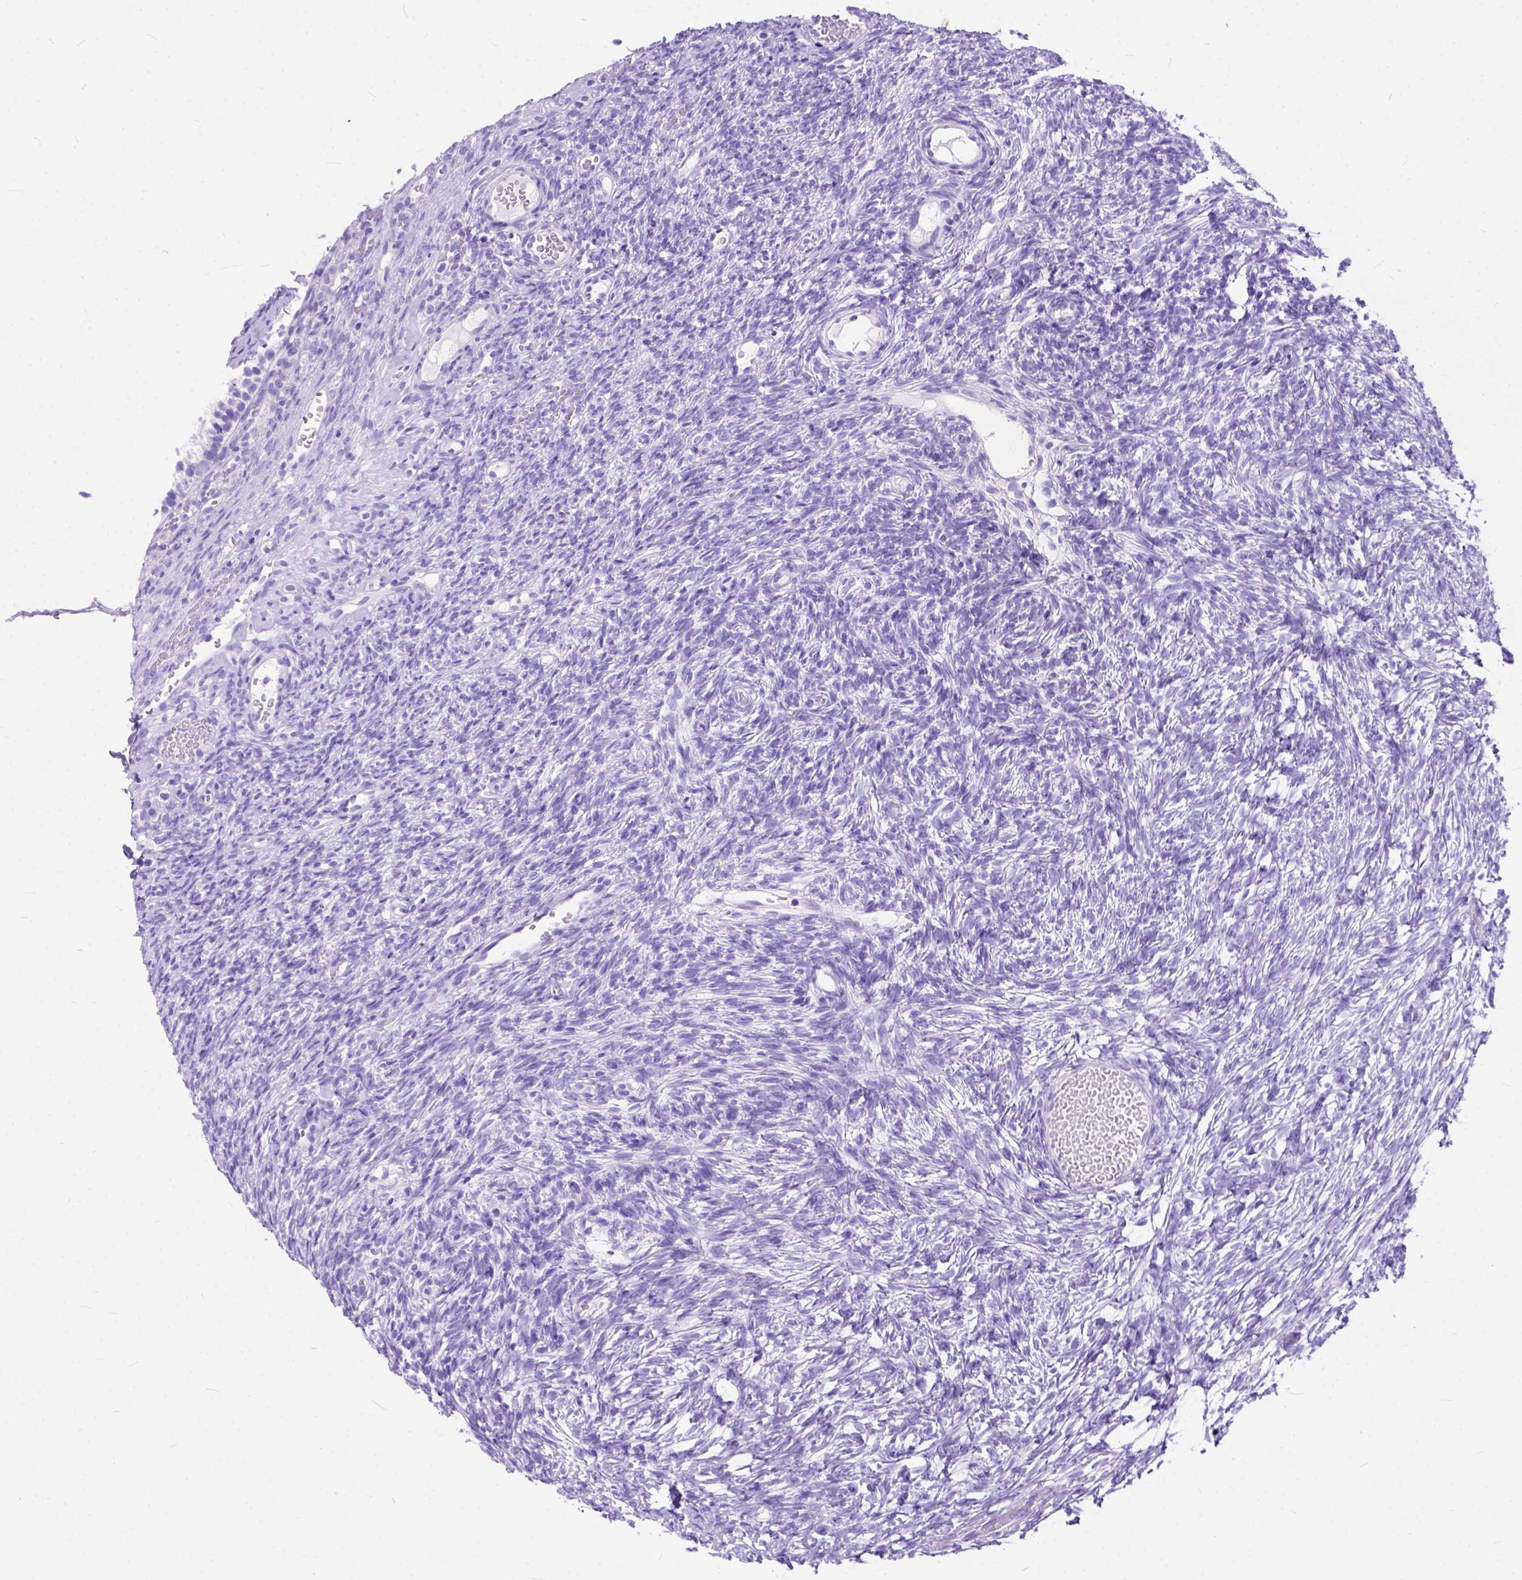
{"staining": {"intensity": "negative", "quantity": "none", "location": "none"}, "tissue": "ovary", "cell_type": "Follicle cells", "image_type": "normal", "snomed": [{"axis": "morphology", "description": "Normal tissue, NOS"}, {"axis": "topography", "description": "Ovary"}], "caption": "A histopathology image of ovary stained for a protein displays no brown staining in follicle cells.", "gene": "C1QTNF3", "patient": {"sex": "female", "age": 34}}